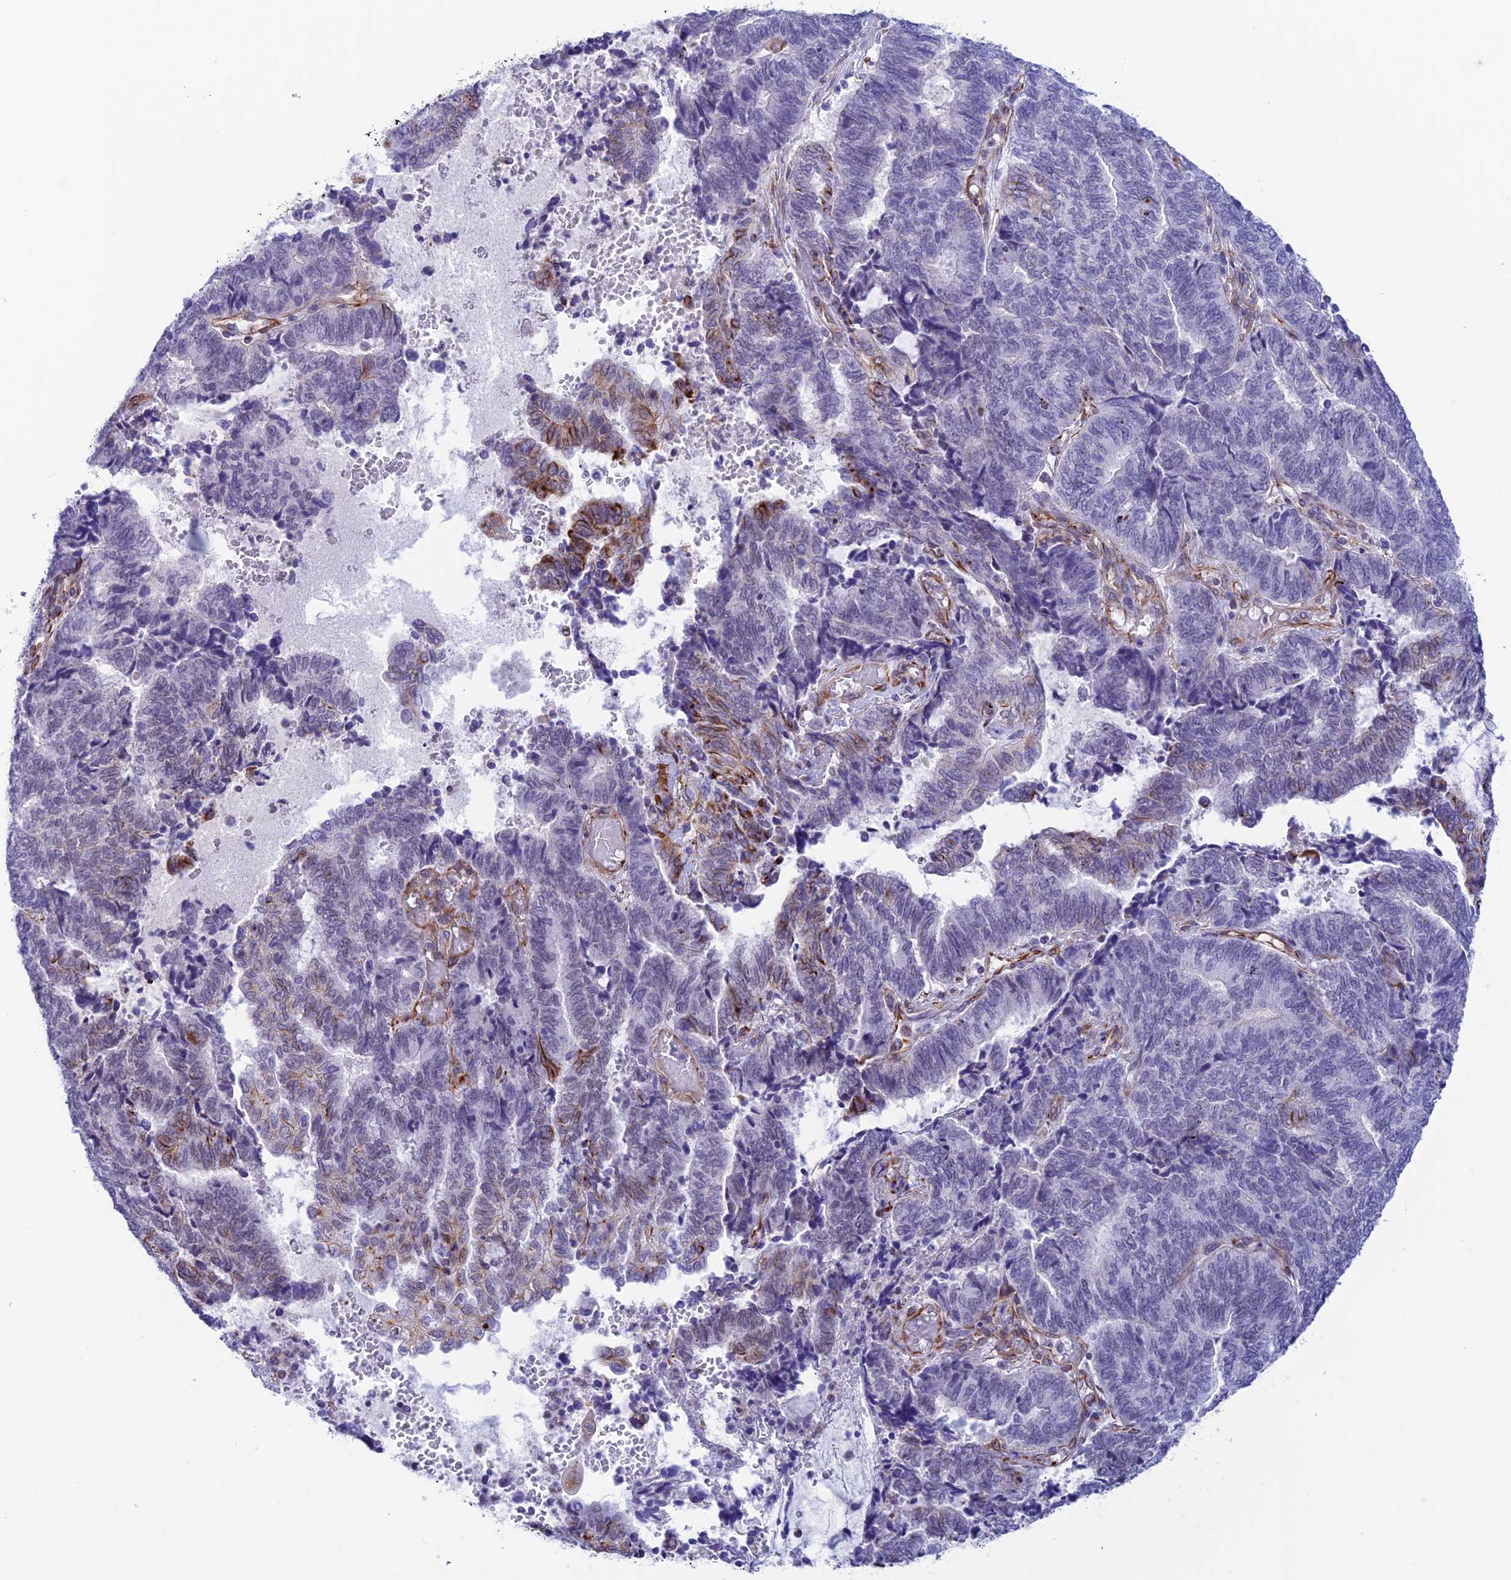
{"staining": {"intensity": "strong", "quantity": "<25%", "location": "cytoplasmic/membranous"}, "tissue": "endometrial cancer", "cell_type": "Tumor cells", "image_type": "cancer", "snomed": [{"axis": "morphology", "description": "Adenocarcinoma, NOS"}, {"axis": "topography", "description": "Uterus"}, {"axis": "topography", "description": "Endometrium"}], "caption": "A micrograph of human endometrial cancer stained for a protein demonstrates strong cytoplasmic/membranous brown staining in tumor cells.", "gene": "ZNF652", "patient": {"sex": "female", "age": 70}}